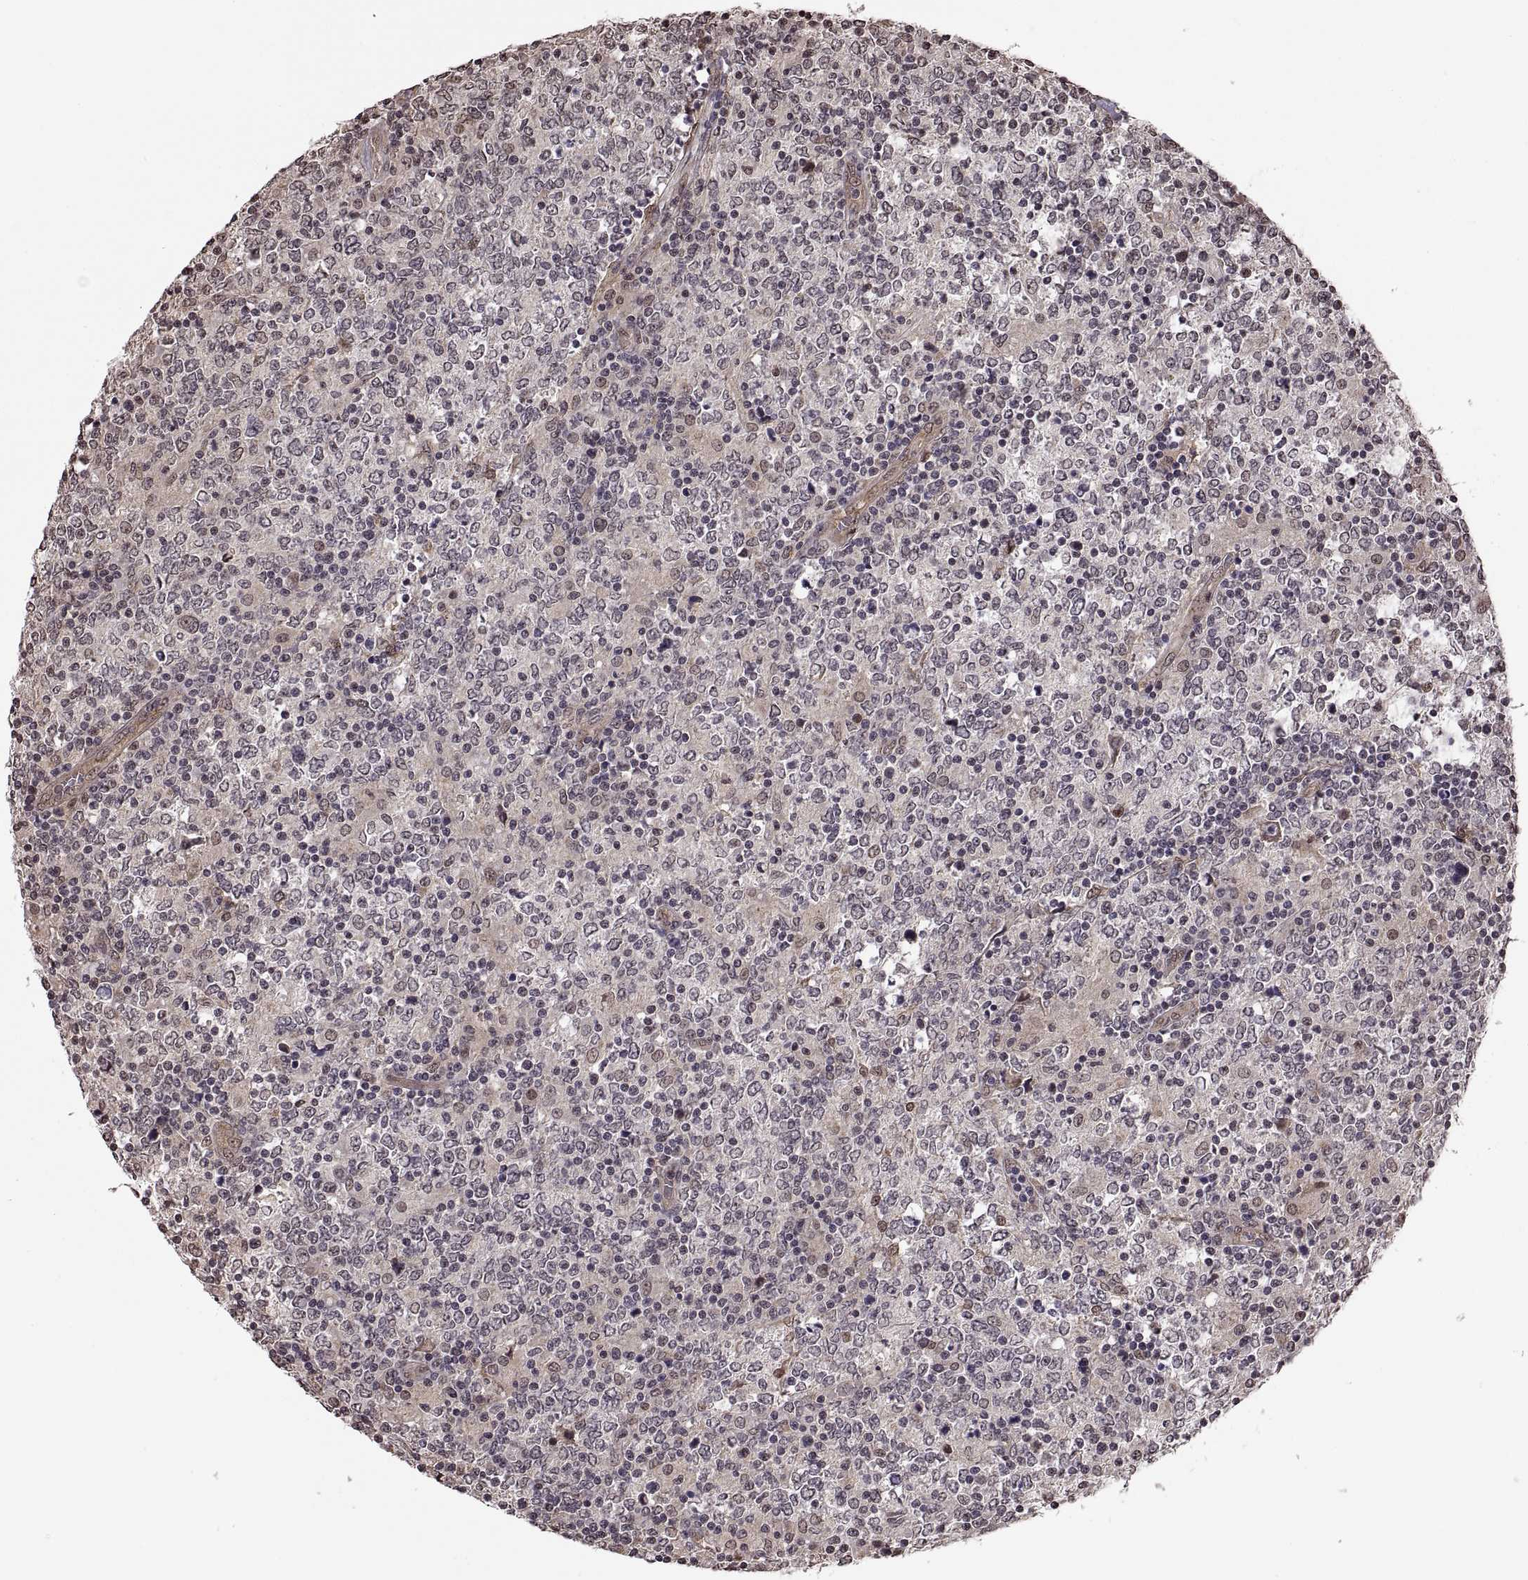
{"staining": {"intensity": "negative", "quantity": "none", "location": "none"}, "tissue": "lymphoma", "cell_type": "Tumor cells", "image_type": "cancer", "snomed": [{"axis": "morphology", "description": "Malignant lymphoma, non-Hodgkin's type, High grade"}, {"axis": "topography", "description": "Lymph node"}], "caption": "Immunohistochemical staining of human high-grade malignant lymphoma, non-Hodgkin's type displays no significant positivity in tumor cells.", "gene": "ARRB1", "patient": {"sex": "female", "age": 84}}